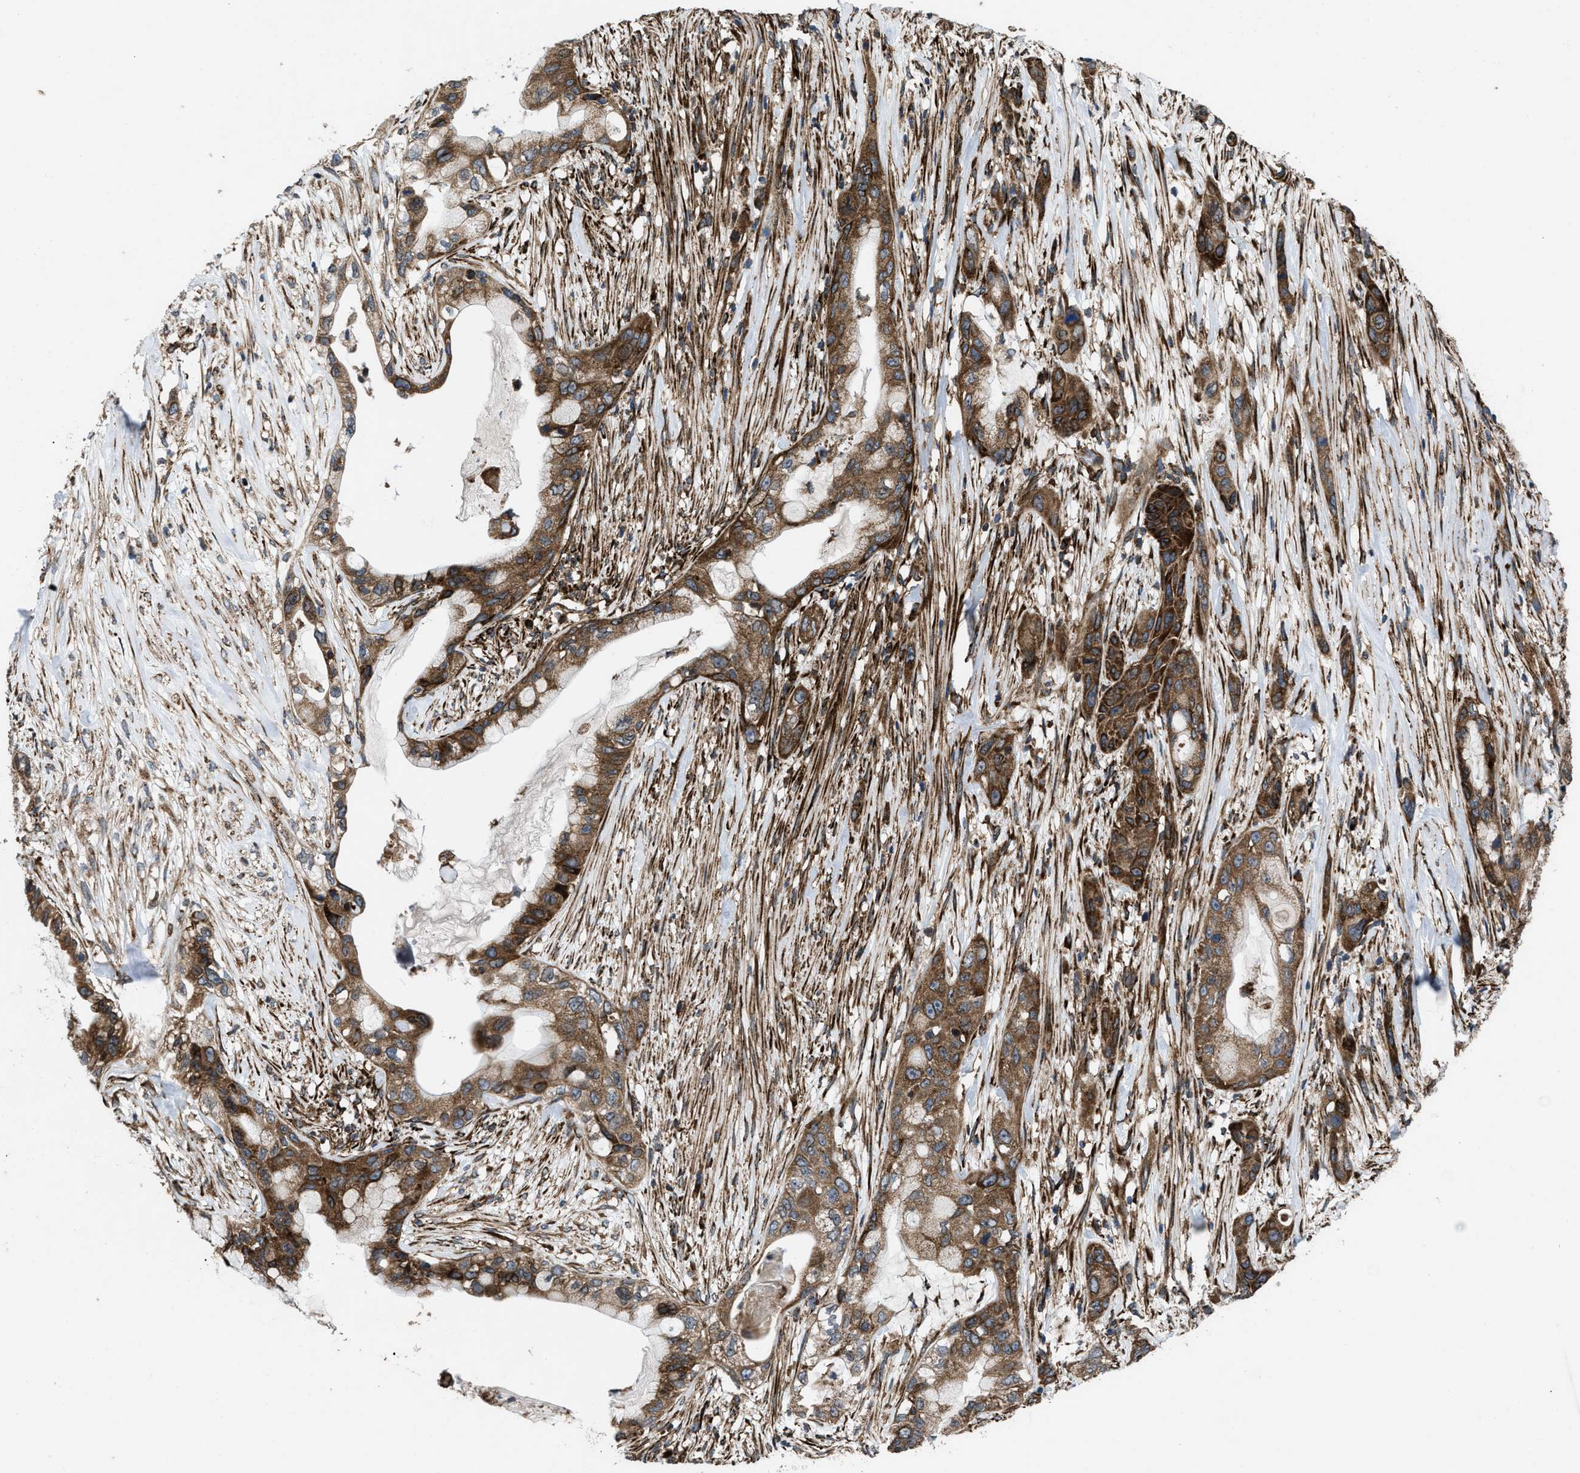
{"staining": {"intensity": "strong", "quantity": ">75%", "location": "cytoplasmic/membranous"}, "tissue": "pancreatic cancer", "cell_type": "Tumor cells", "image_type": "cancer", "snomed": [{"axis": "morphology", "description": "Adenocarcinoma, NOS"}, {"axis": "topography", "description": "Pancreas"}], "caption": "Brown immunohistochemical staining in human pancreatic cancer exhibits strong cytoplasmic/membranous staining in about >75% of tumor cells. Nuclei are stained in blue.", "gene": "PER3", "patient": {"sex": "male", "age": 53}}